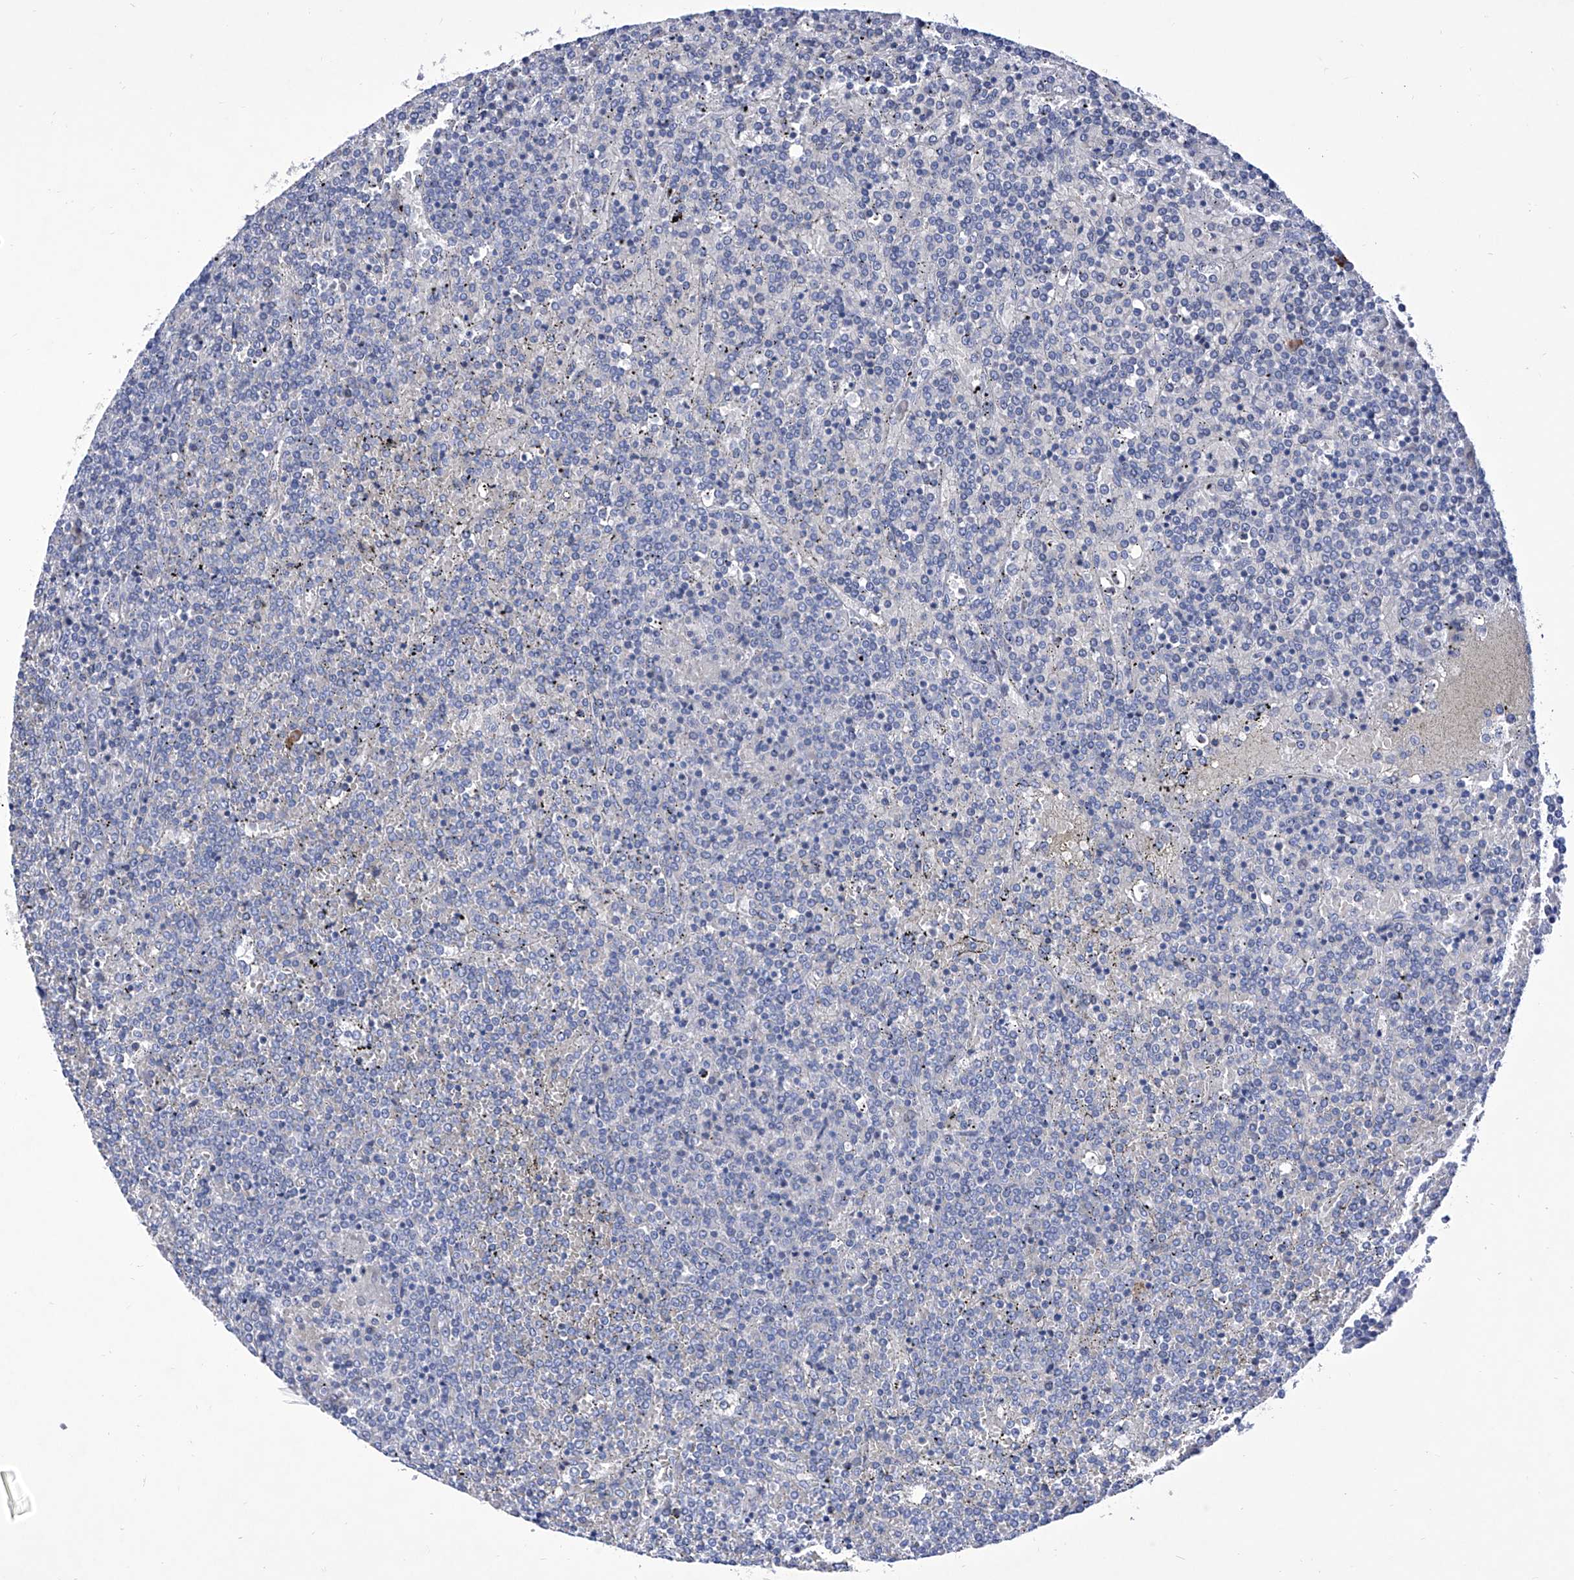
{"staining": {"intensity": "negative", "quantity": "none", "location": "none"}, "tissue": "lymphoma", "cell_type": "Tumor cells", "image_type": "cancer", "snomed": [{"axis": "morphology", "description": "Malignant lymphoma, non-Hodgkin's type, Low grade"}, {"axis": "topography", "description": "Spleen"}], "caption": "Protein analysis of lymphoma reveals no significant staining in tumor cells. Nuclei are stained in blue.", "gene": "IFNL2", "patient": {"sex": "female", "age": 19}}